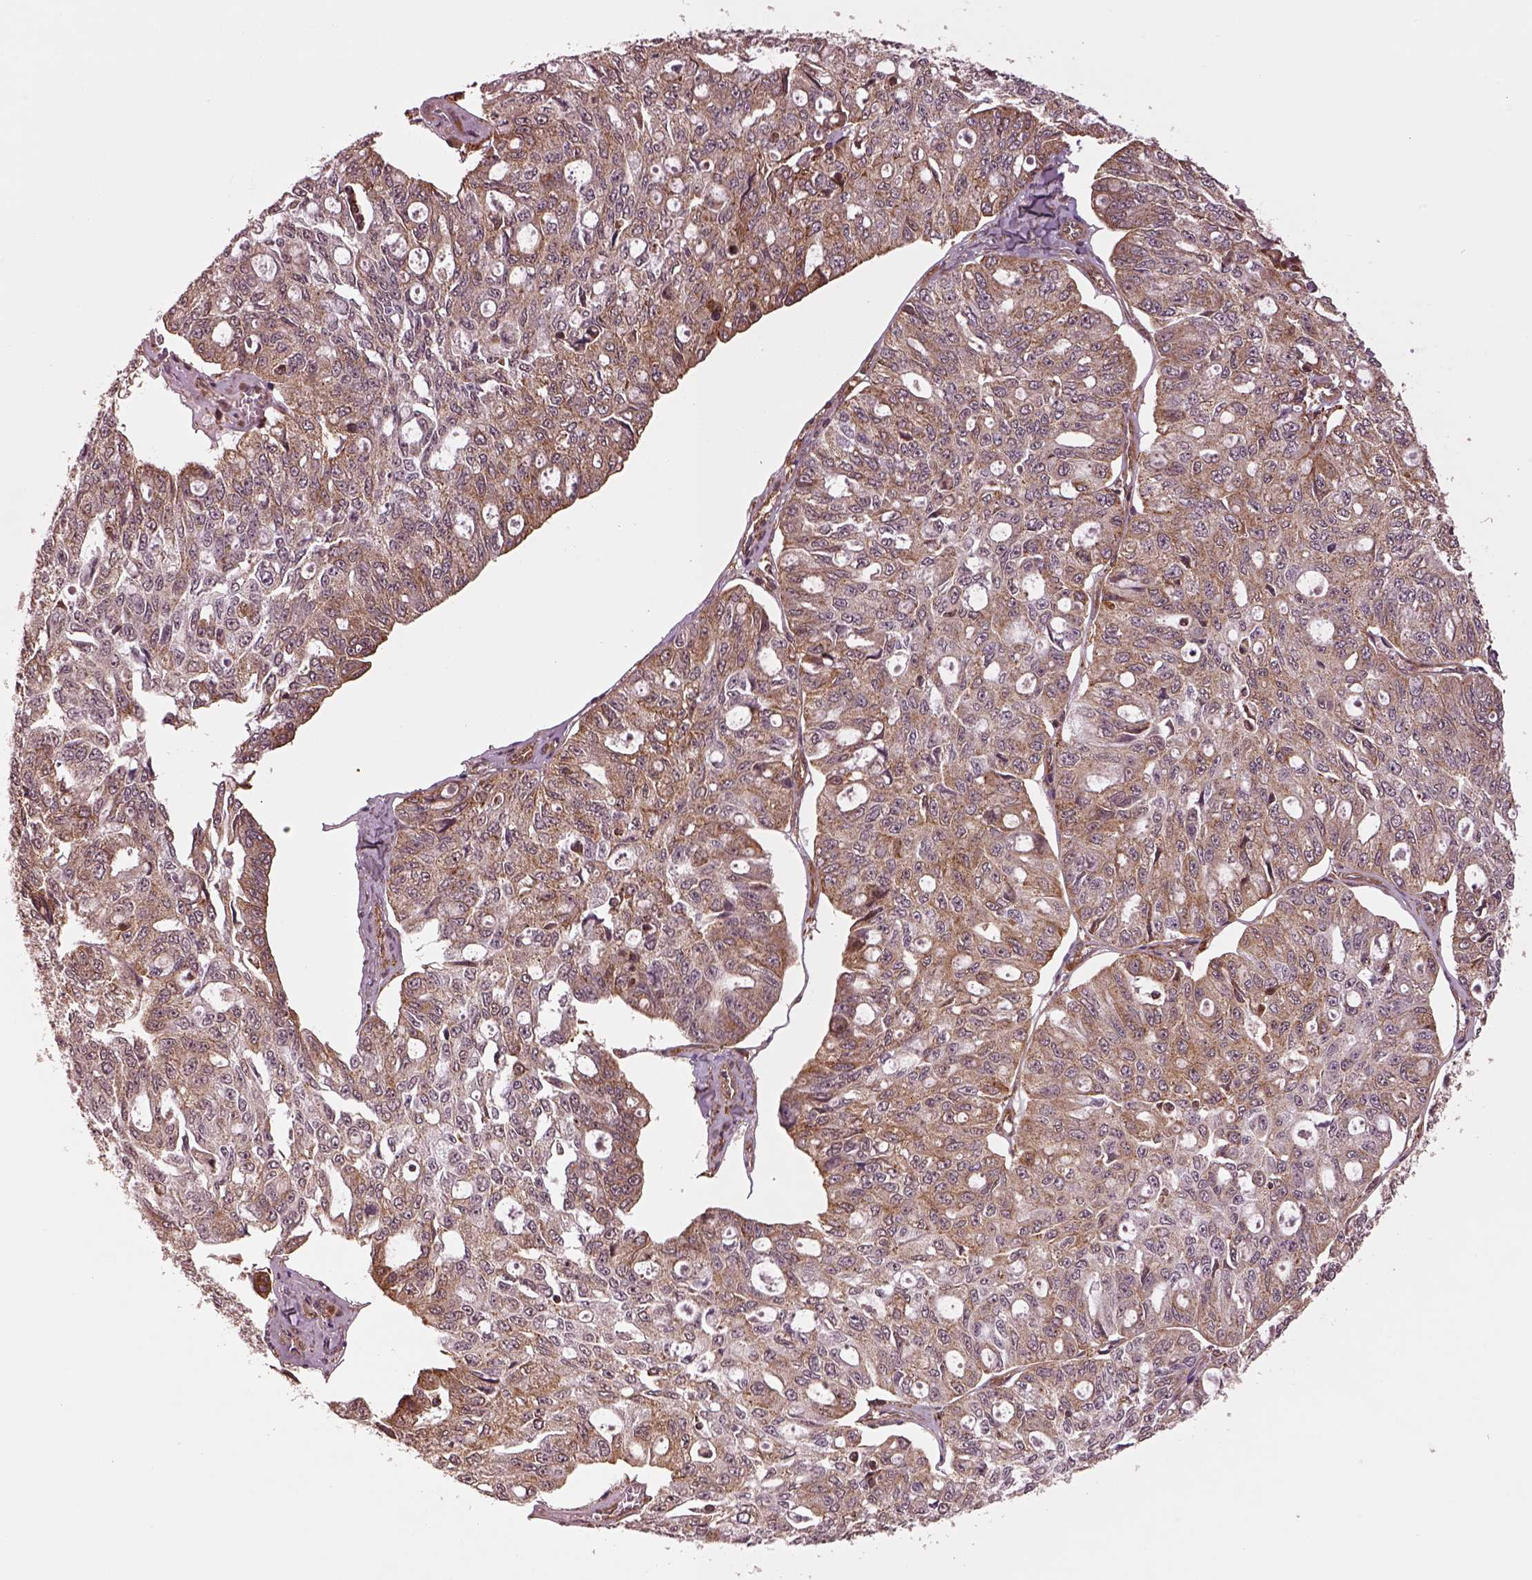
{"staining": {"intensity": "moderate", "quantity": "<25%", "location": "cytoplasmic/membranous"}, "tissue": "ovarian cancer", "cell_type": "Tumor cells", "image_type": "cancer", "snomed": [{"axis": "morphology", "description": "Carcinoma, endometroid"}, {"axis": "topography", "description": "Ovary"}], "caption": "Immunohistochemical staining of human endometroid carcinoma (ovarian) shows moderate cytoplasmic/membranous protein expression in approximately <25% of tumor cells. (IHC, brightfield microscopy, high magnification).", "gene": "WASHC2A", "patient": {"sex": "female", "age": 65}}